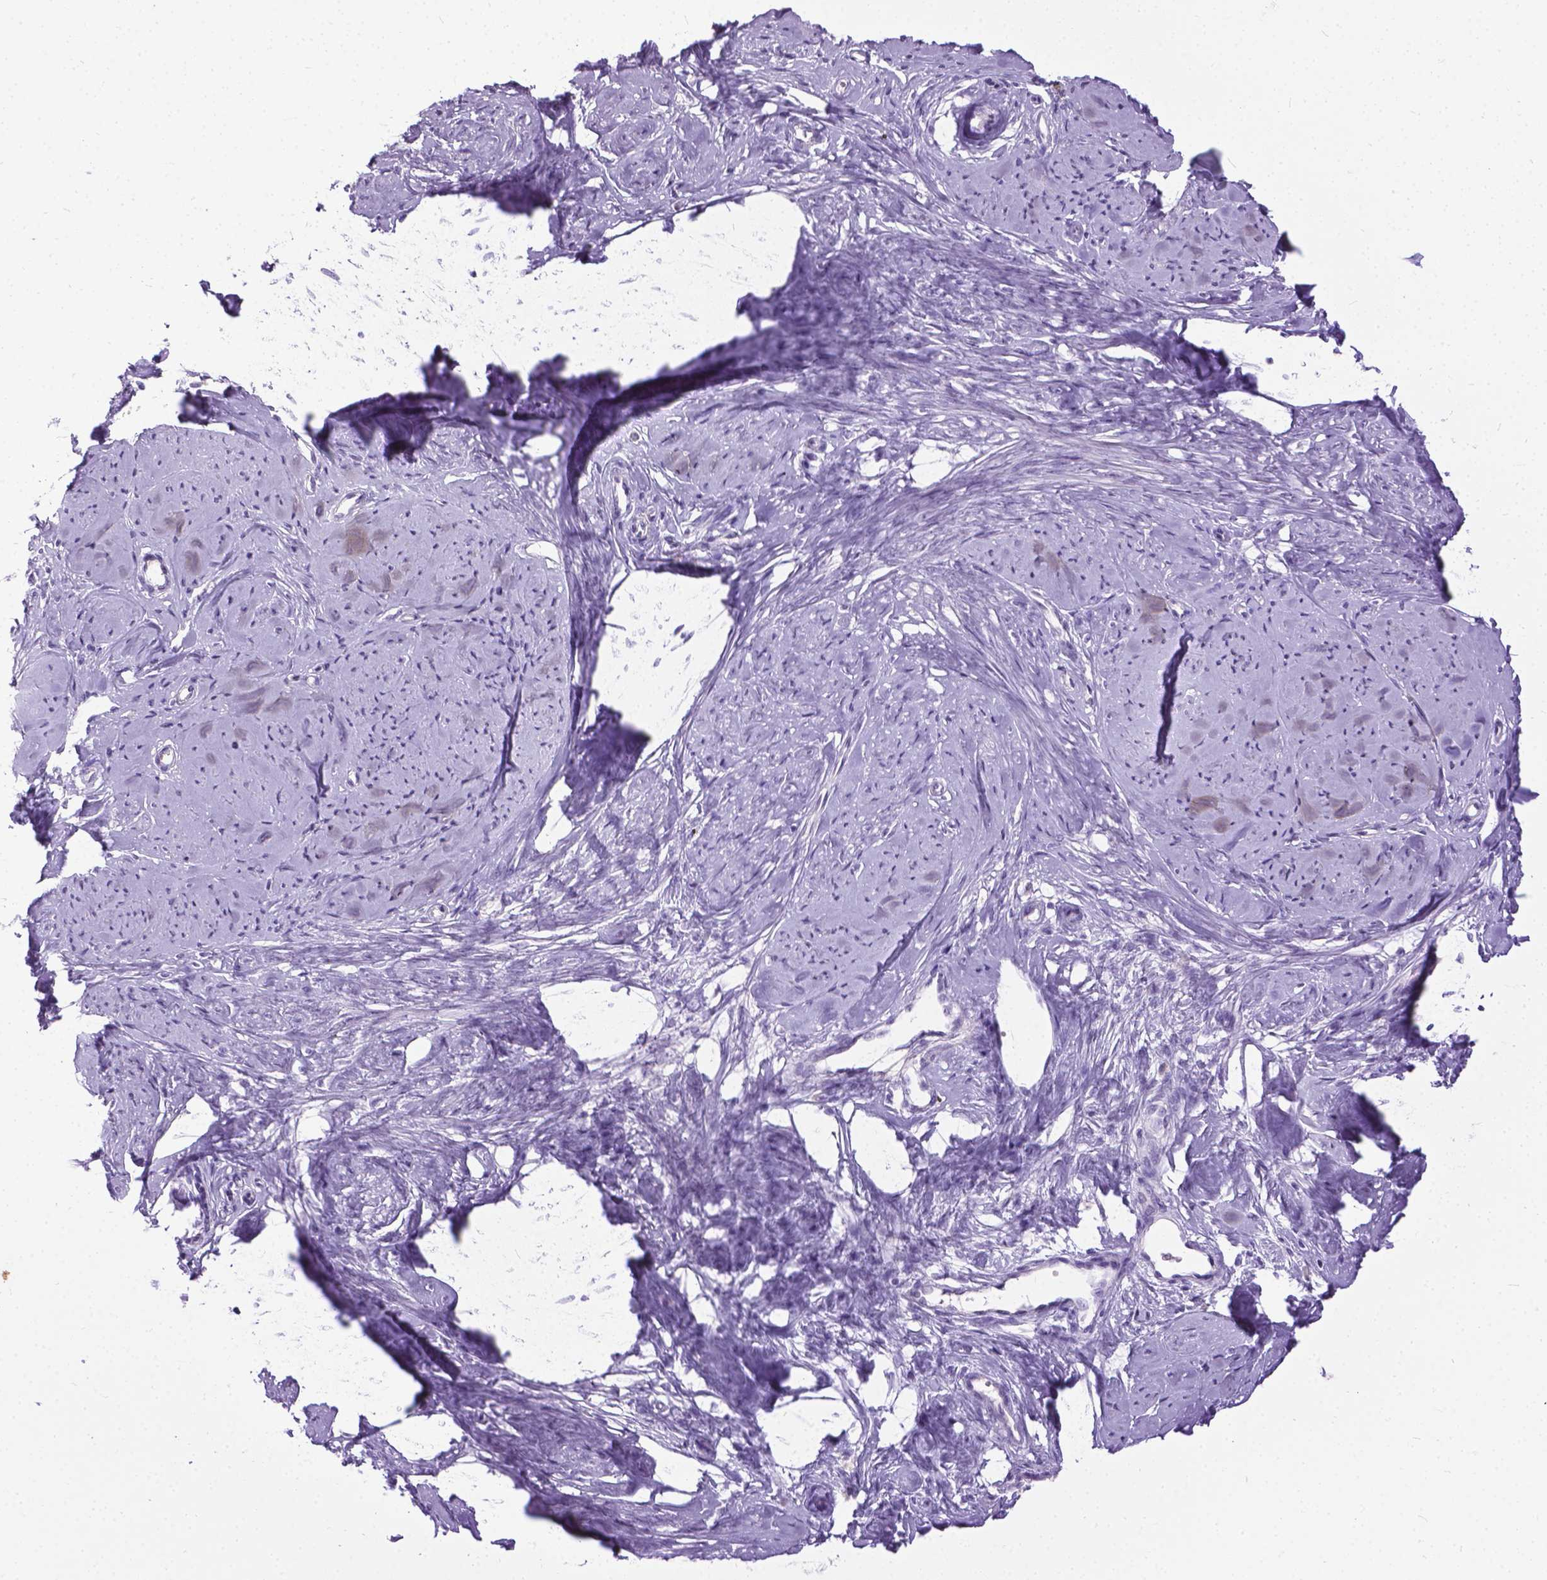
{"staining": {"intensity": "negative", "quantity": "none", "location": "none"}, "tissue": "smooth muscle", "cell_type": "Smooth muscle cells", "image_type": "normal", "snomed": [{"axis": "morphology", "description": "Normal tissue, NOS"}, {"axis": "topography", "description": "Smooth muscle"}], "caption": "IHC histopathology image of normal human smooth muscle stained for a protein (brown), which displays no staining in smooth muscle cells.", "gene": "PROB1", "patient": {"sex": "female", "age": 48}}